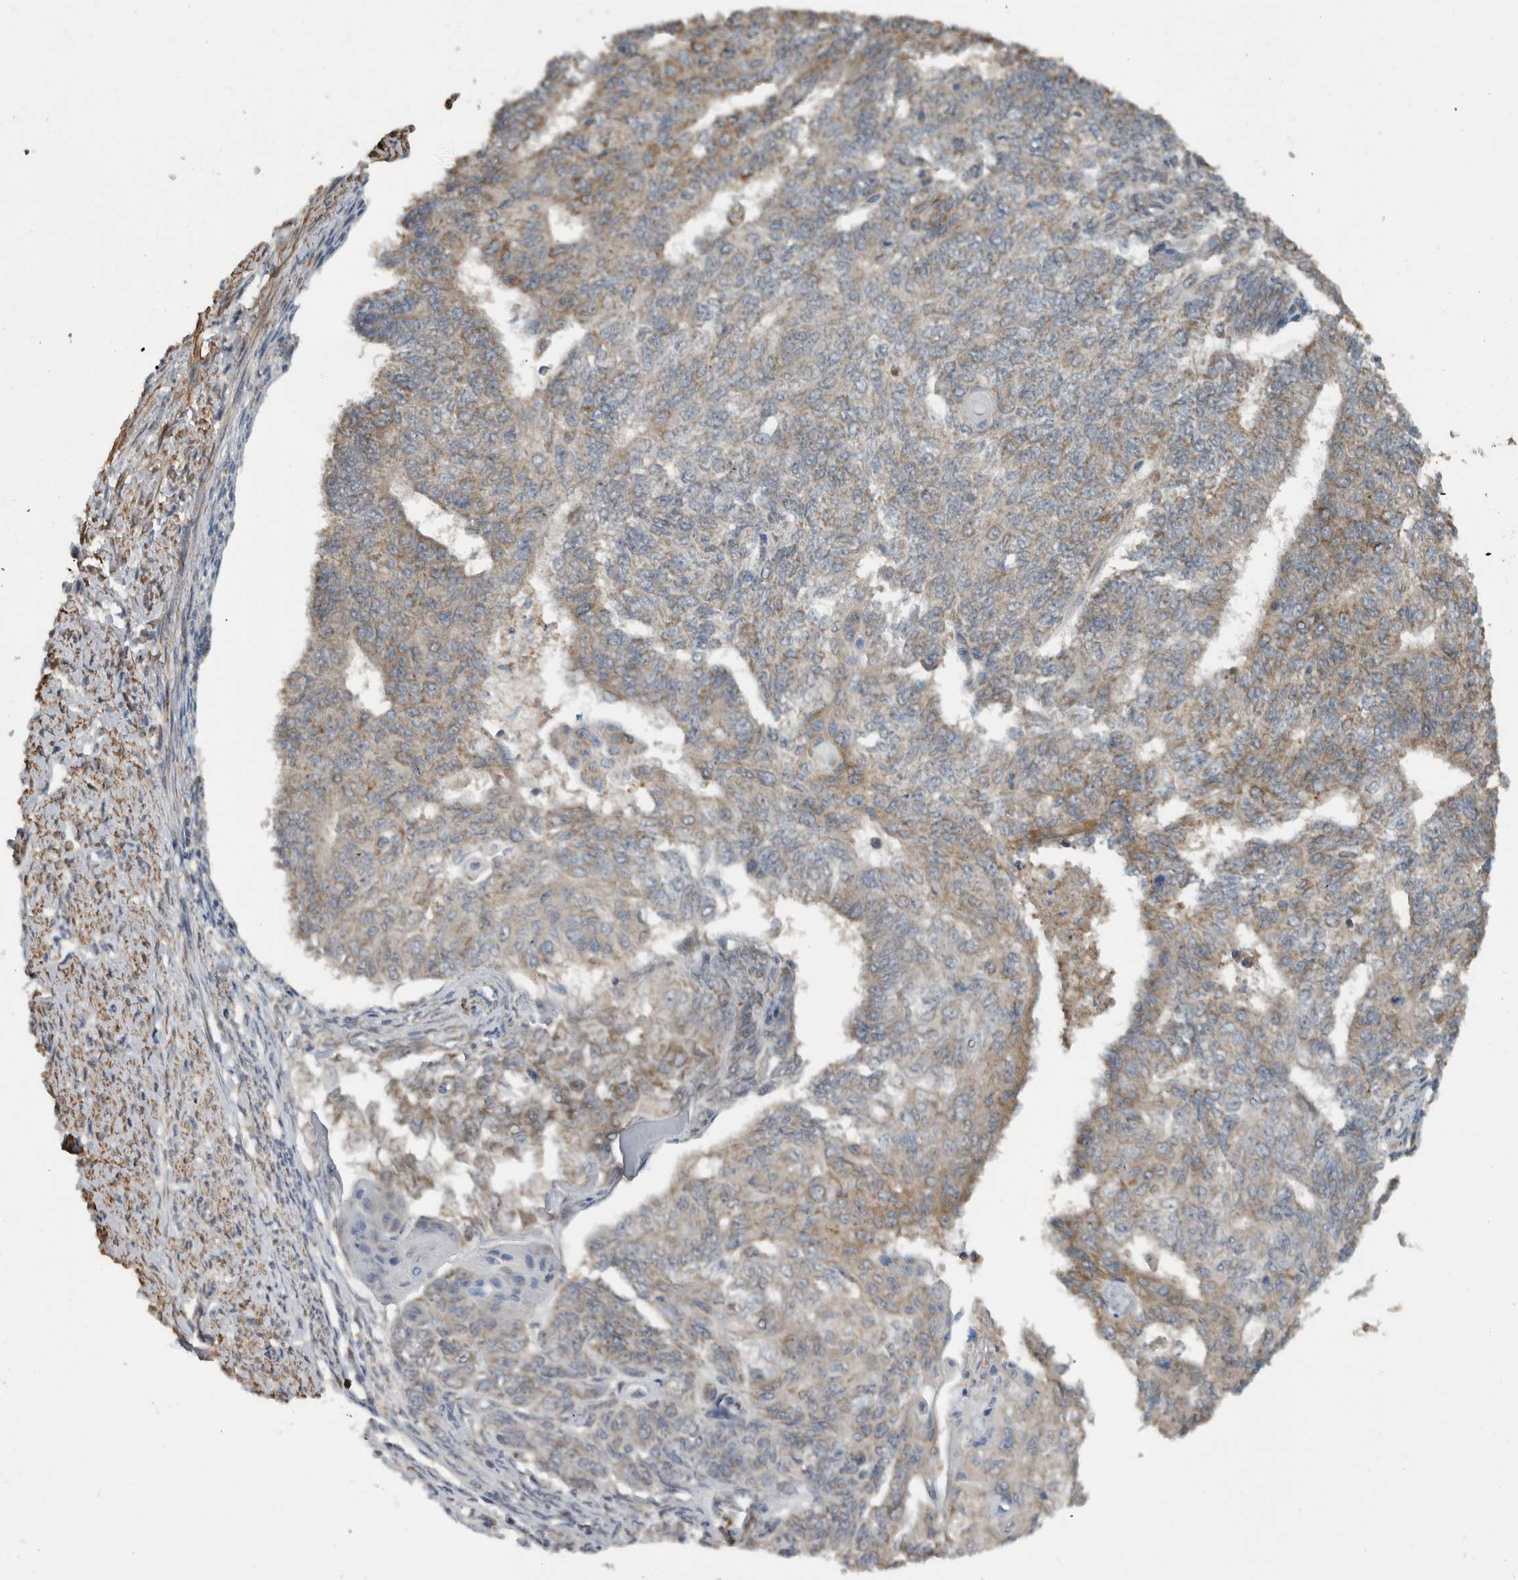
{"staining": {"intensity": "weak", "quantity": "25%-75%", "location": "cytoplasmic/membranous"}, "tissue": "endometrial cancer", "cell_type": "Tumor cells", "image_type": "cancer", "snomed": [{"axis": "morphology", "description": "Adenocarcinoma, NOS"}, {"axis": "topography", "description": "Endometrium"}], "caption": "Protein expression analysis of human endometrial cancer (adenocarcinoma) reveals weak cytoplasmic/membranous expression in approximately 25%-75% of tumor cells.", "gene": "ARMC1", "patient": {"sex": "female", "age": 32}}